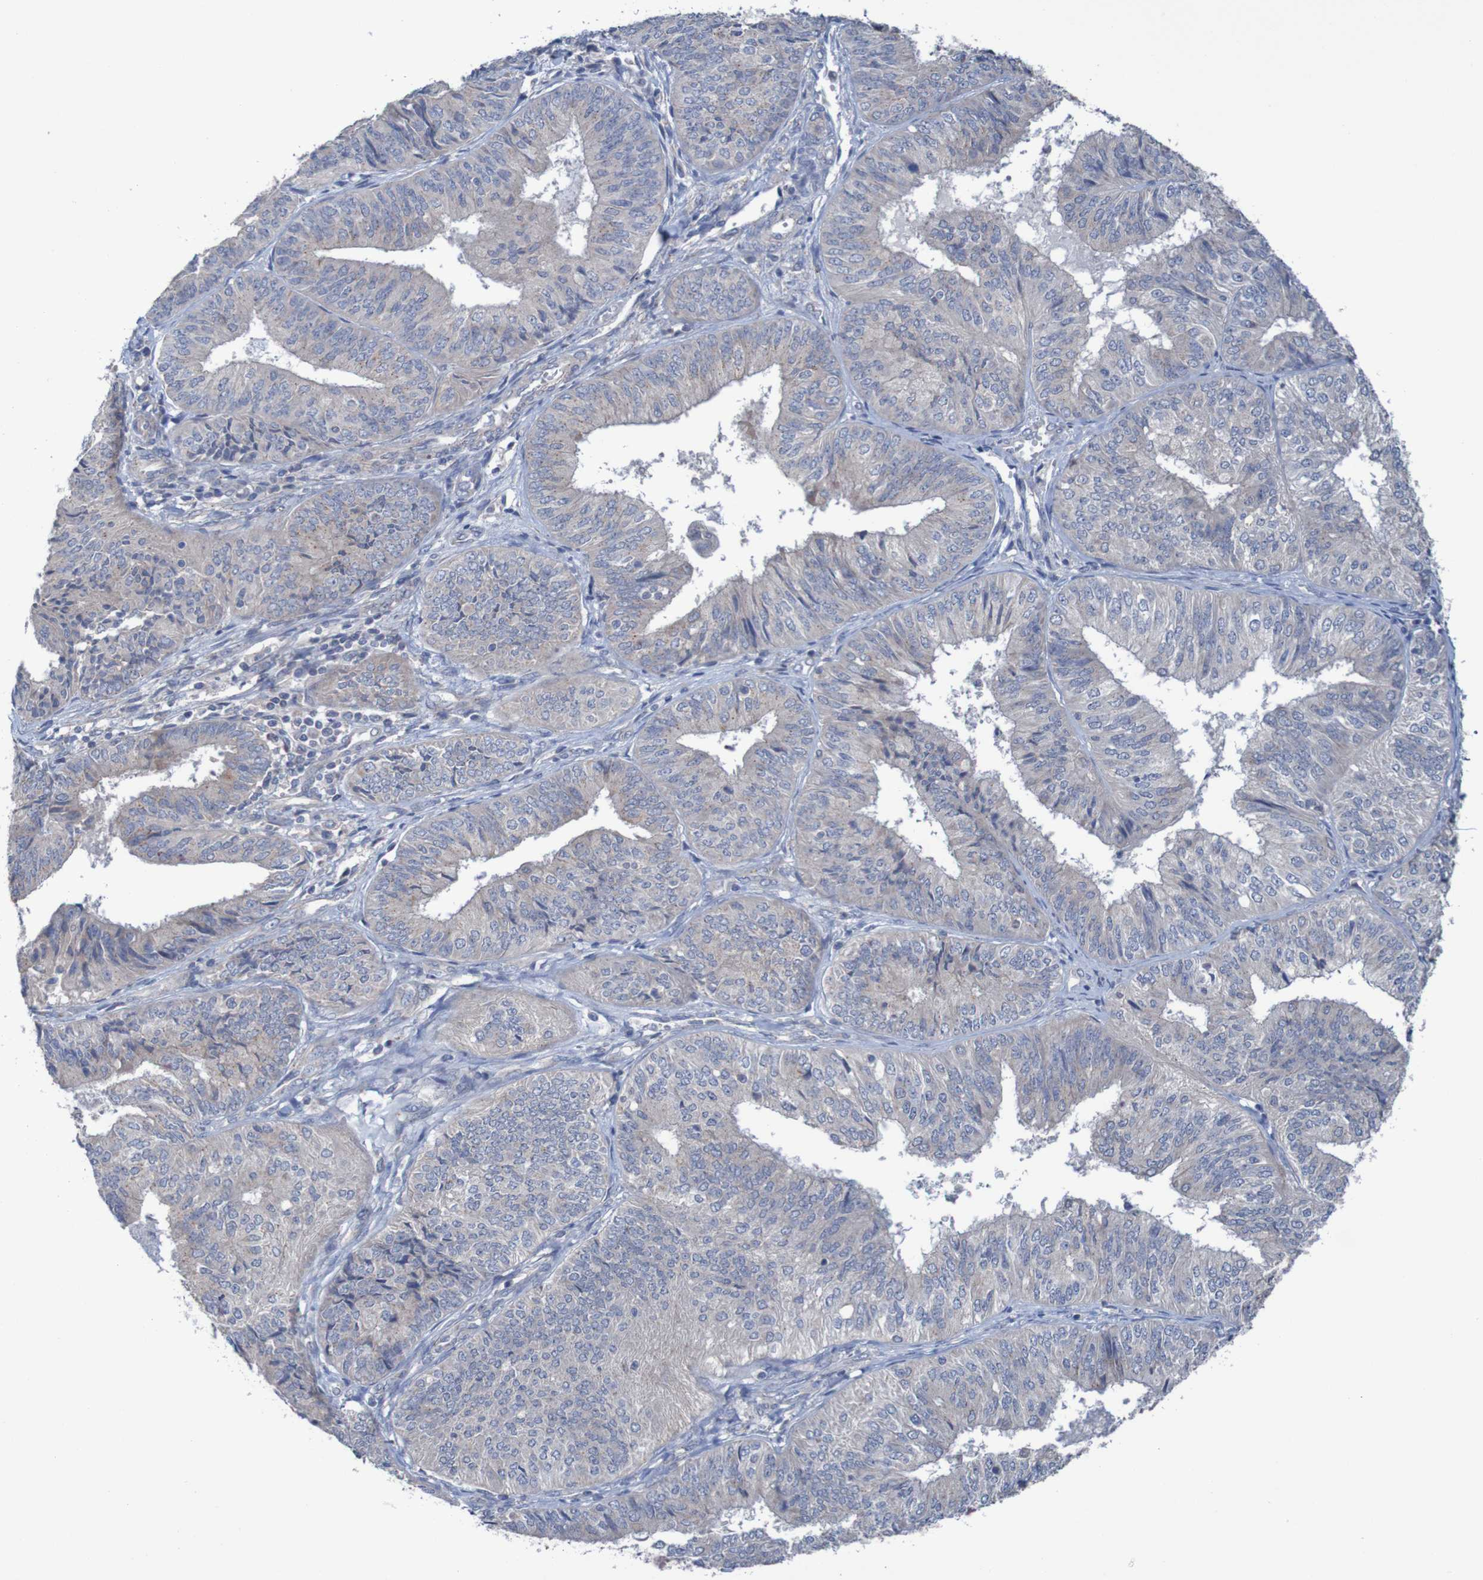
{"staining": {"intensity": "weak", "quantity": ">75%", "location": "cytoplasmic/membranous"}, "tissue": "endometrial cancer", "cell_type": "Tumor cells", "image_type": "cancer", "snomed": [{"axis": "morphology", "description": "Adenocarcinoma, NOS"}, {"axis": "topography", "description": "Endometrium"}], "caption": "Immunohistochemical staining of endometrial cancer displays low levels of weak cytoplasmic/membranous protein positivity in approximately >75% of tumor cells. The staining was performed using DAB to visualize the protein expression in brown, while the nuclei were stained in blue with hematoxylin (Magnification: 20x).", "gene": "ANGPT4", "patient": {"sex": "female", "age": 58}}